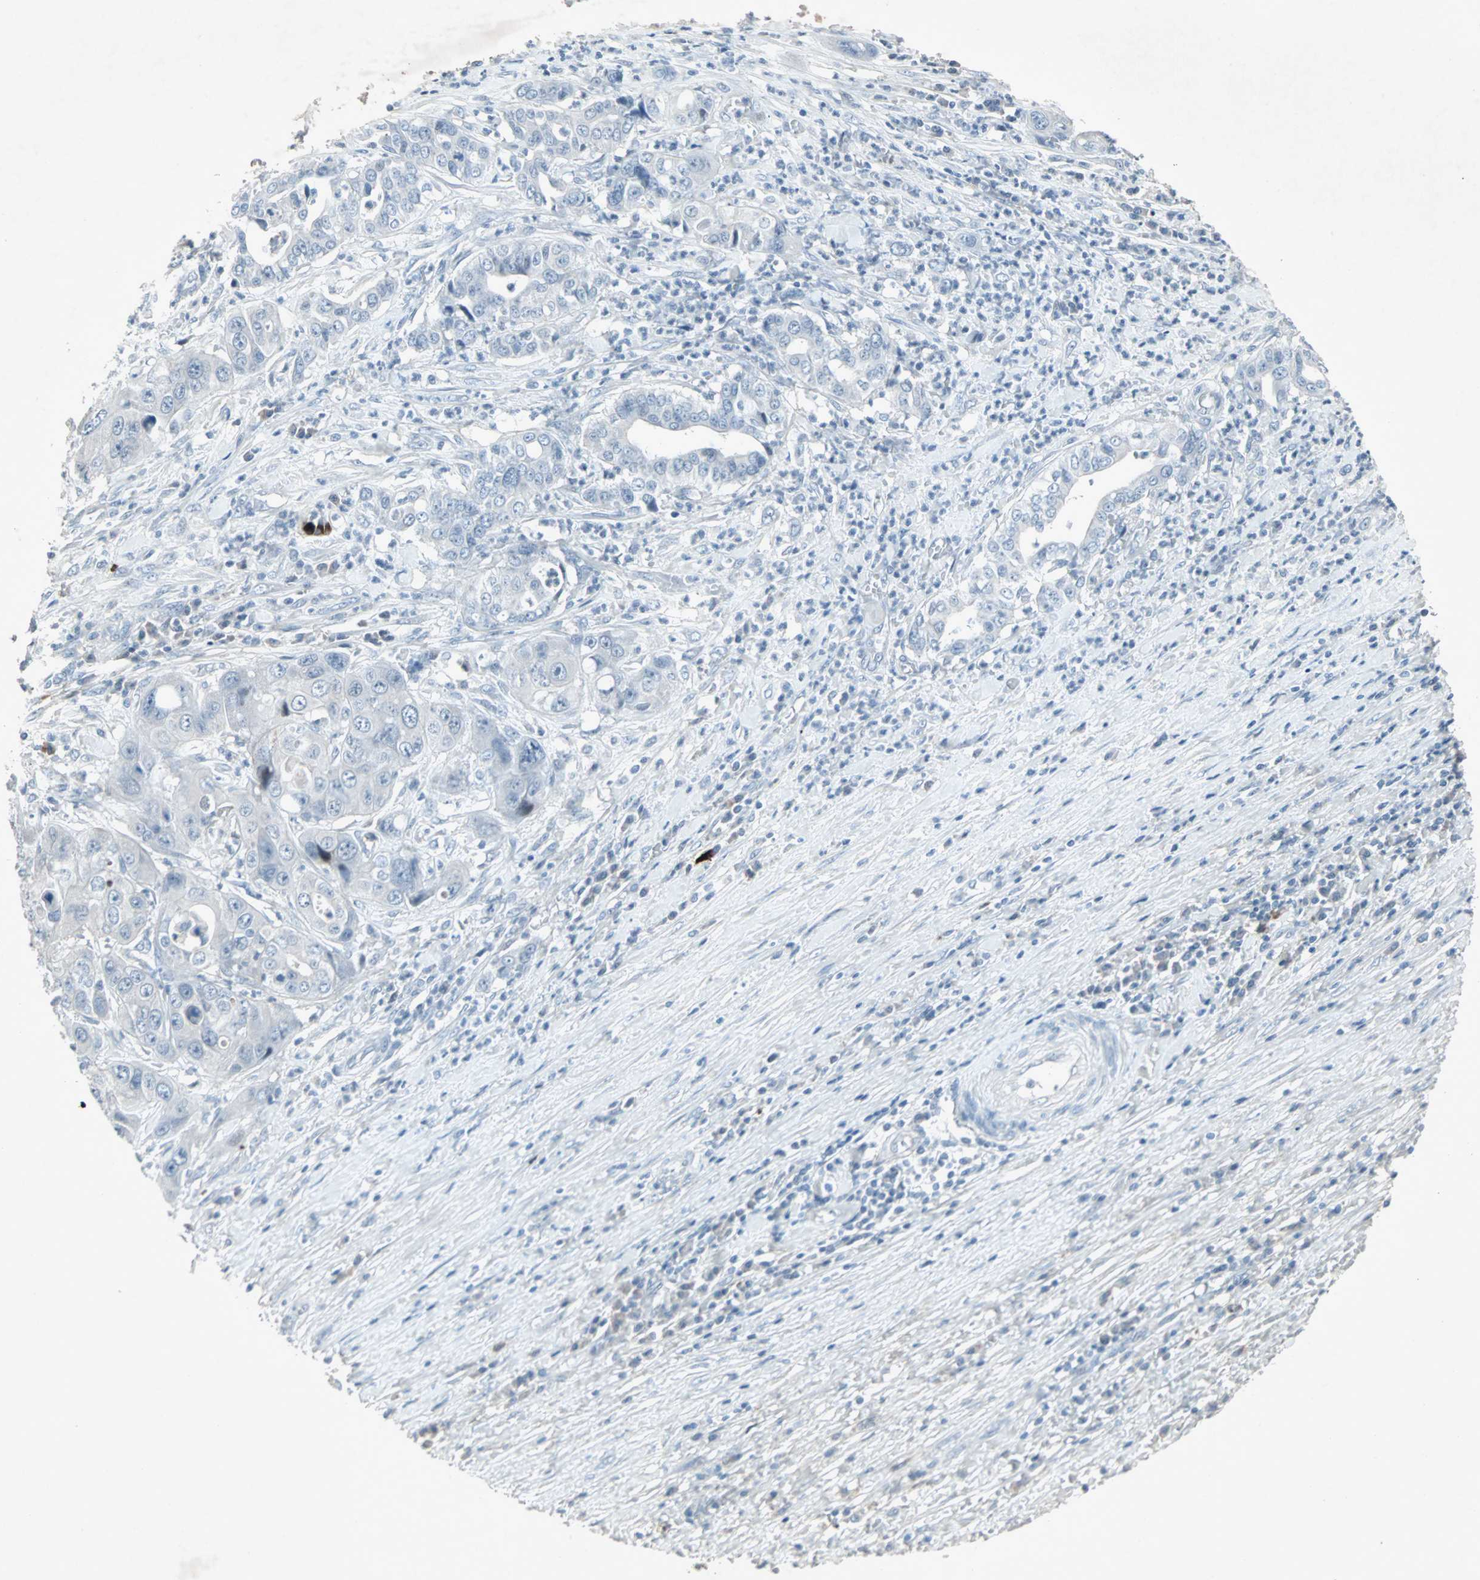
{"staining": {"intensity": "negative", "quantity": "none", "location": "none"}, "tissue": "liver cancer", "cell_type": "Tumor cells", "image_type": "cancer", "snomed": [{"axis": "morphology", "description": "Cholangiocarcinoma"}, {"axis": "topography", "description": "Liver"}], "caption": "DAB immunohistochemical staining of human cholangiocarcinoma (liver) displays no significant expression in tumor cells.", "gene": "LANCL3", "patient": {"sex": "female", "age": 61}}